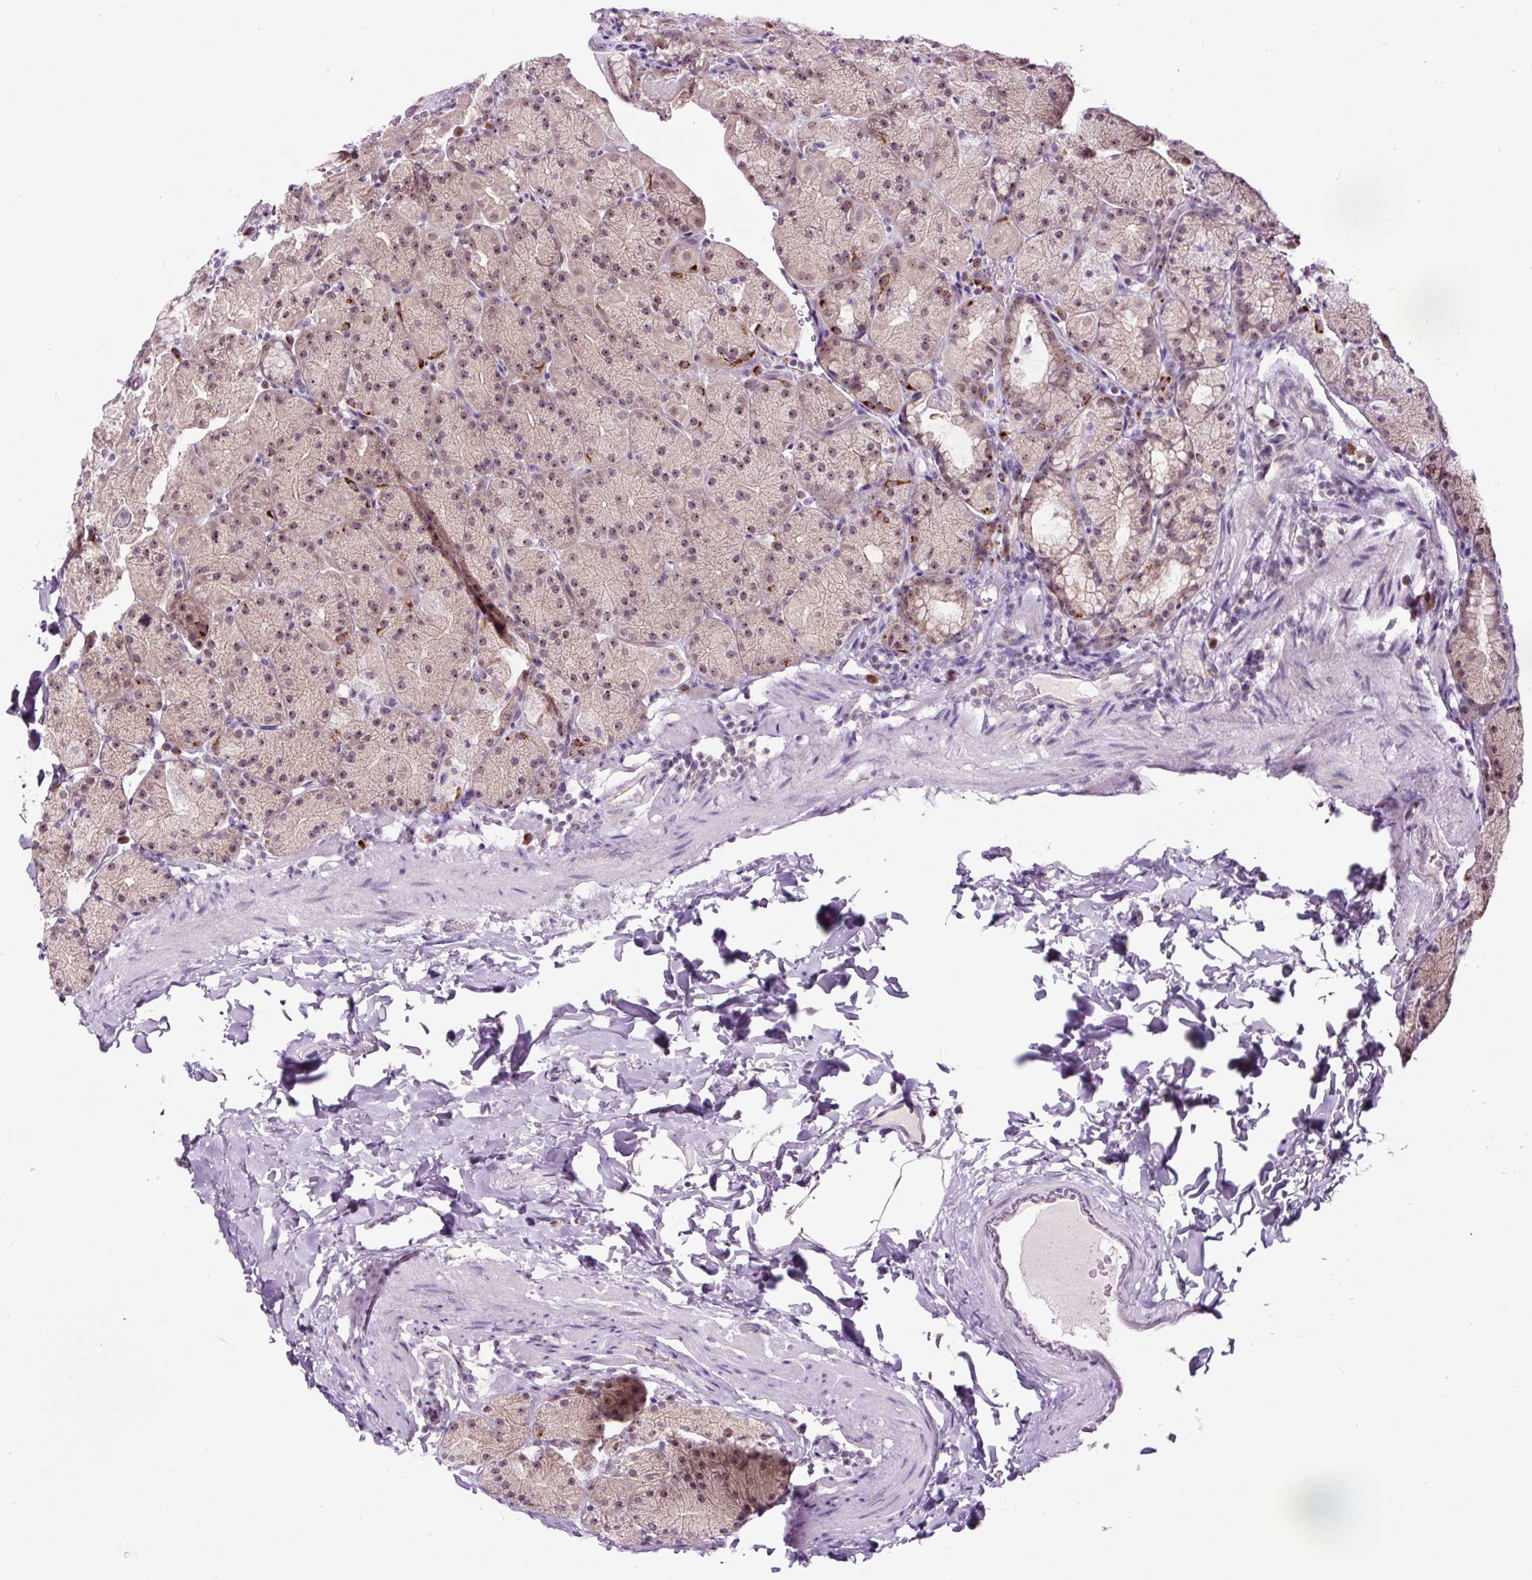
{"staining": {"intensity": "weak", "quantity": ">75%", "location": "cytoplasmic/membranous,nuclear"}, "tissue": "stomach", "cell_type": "Glandular cells", "image_type": "normal", "snomed": [{"axis": "morphology", "description": "Normal tissue, NOS"}, {"axis": "topography", "description": "Stomach, upper"}, {"axis": "topography", "description": "Stomach, lower"}], "caption": "This is an image of immunohistochemistry (IHC) staining of benign stomach, which shows weak staining in the cytoplasmic/membranous,nuclear of glandular cells.", "gene": "NOM1", "patient": {"sex": "male", "age": 67}}